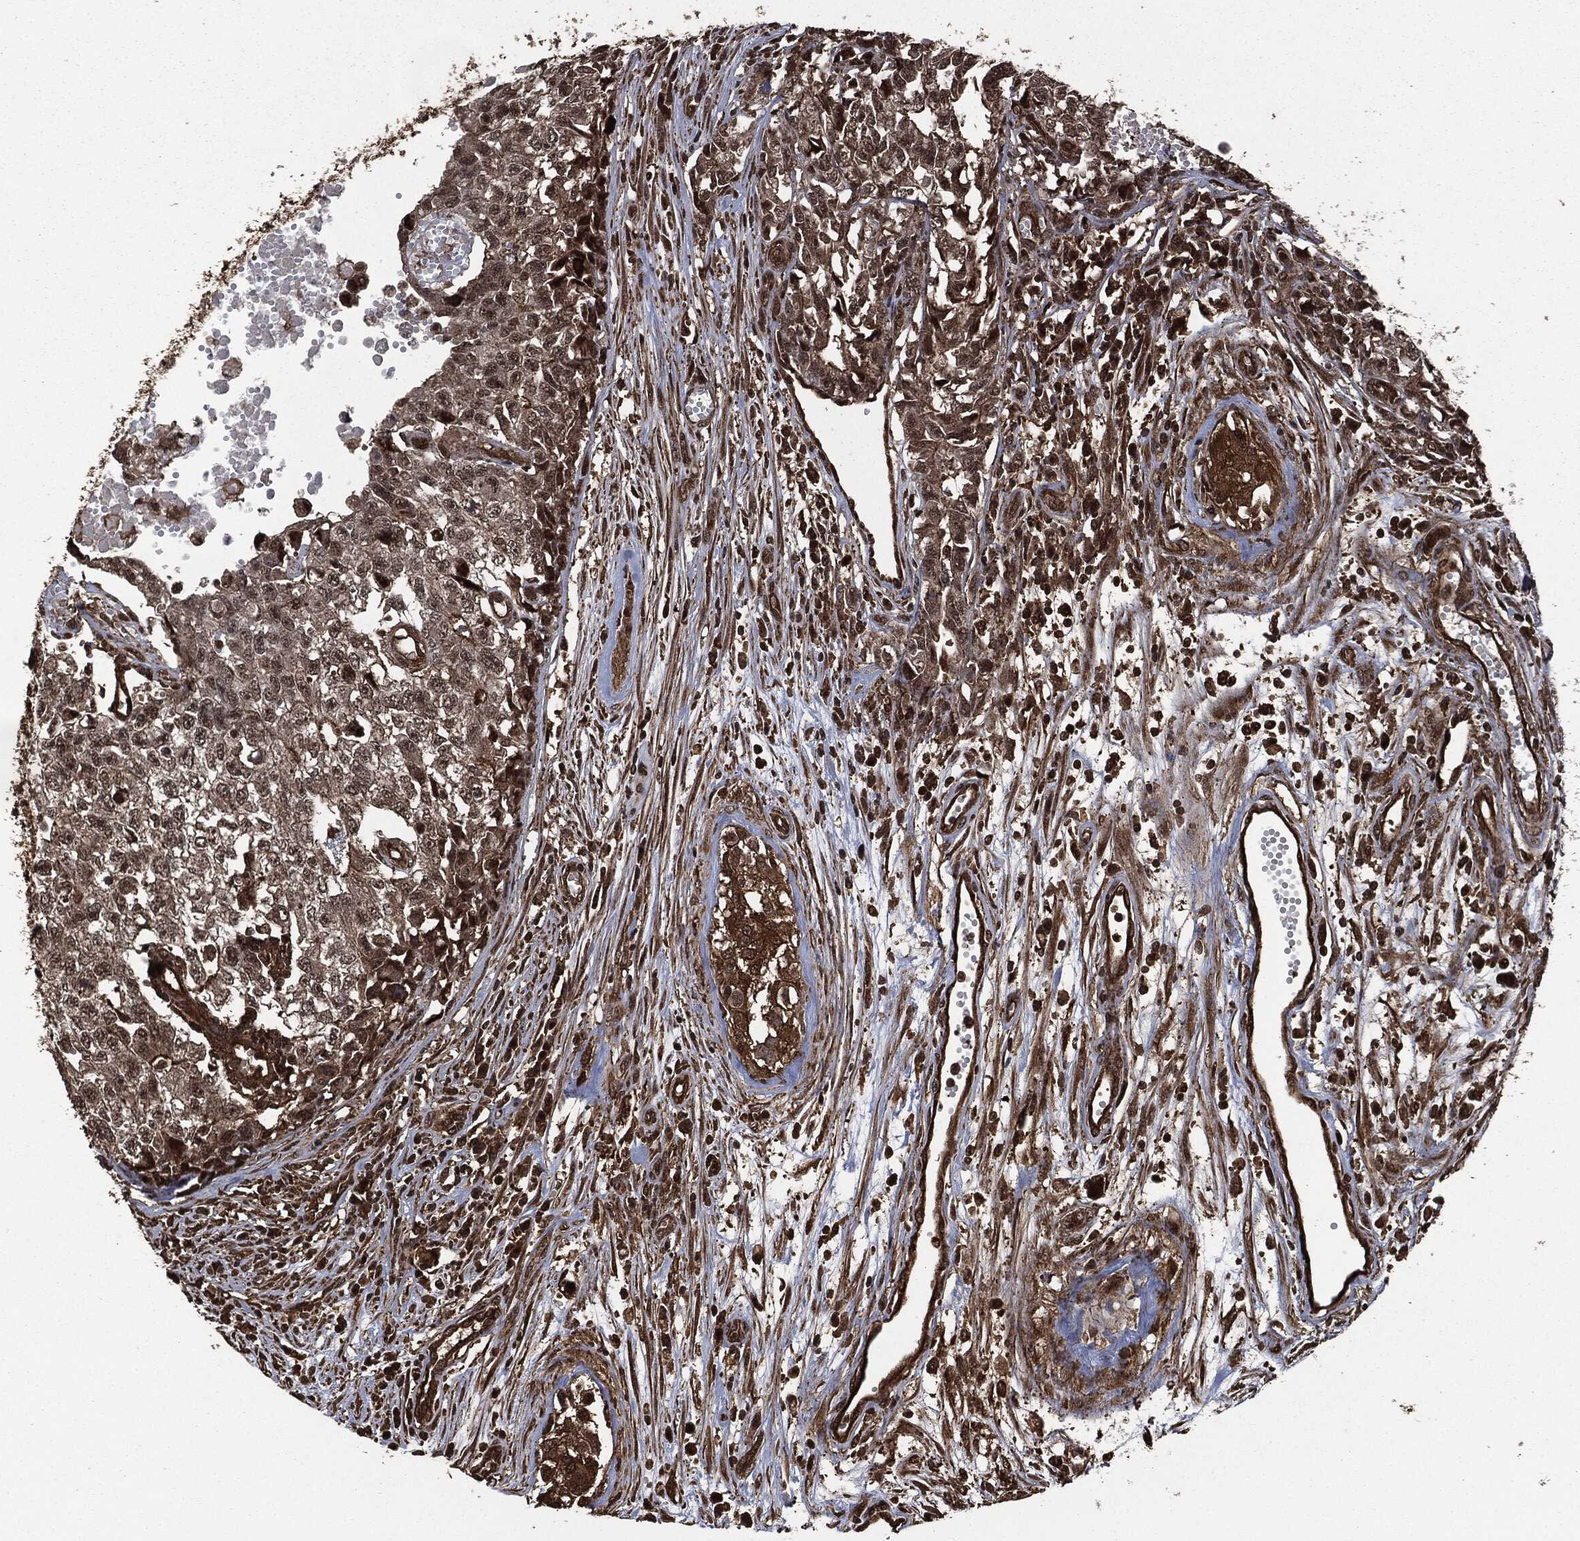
{"staining": {"intensity": "moderate", "quantity": ">75%", "location": "cytoplasmic/membranous"}, "tissue": "testis cancer", "cell_type": "Tumor cells", "image_type": "cancer", "snomed": [{"axis": "morphology", "description": "Seminoma, NOS"}, {"axis": "morphology", "description": "Carcinoma, Embryonal, NOS"}, {"axis": "topography", "description": "Testis"}], "caption": "Tumor cells demonstrate medium levels of moderate cytoplasmic/membranous positivity in about >75% of cells in testis seminoma. (IHC, brightfield microscopy, high magnification).", "gene": "HRAS", "patient": {"sex": "male", "age": 22}}